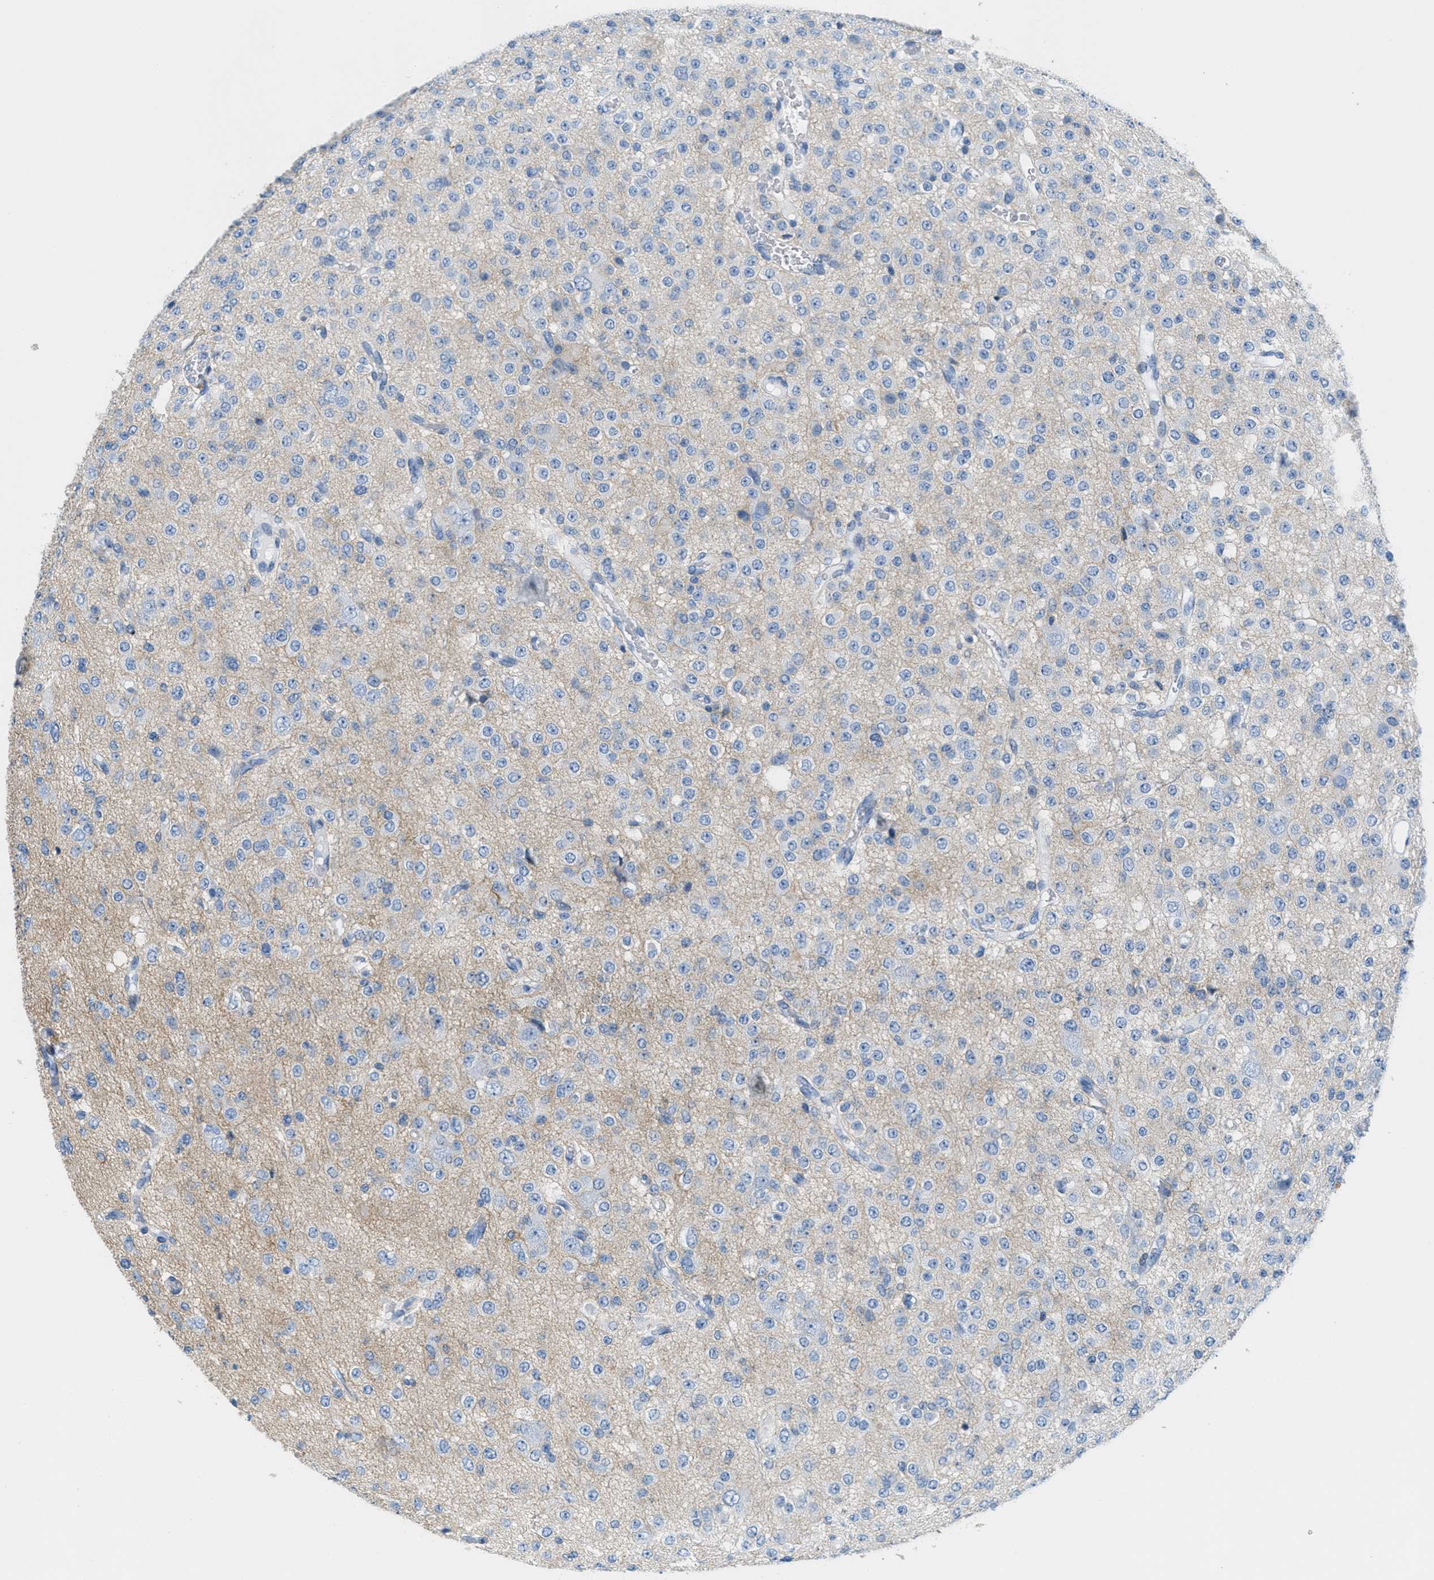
{"staining": {"intensity": "negative", "quantity": "none", "location": "none"}, "tissue": "glioma", "cell_type": "Tumor cells", "image_type": "cancer", "snomed": [{"axis": "morphology", "description": "Glioma, malignant, Low grade"}, {"axis": "topography", "description": "Brain"}], "caption": "Immunohistochemistry (IHC) micrograph of neoplastic tissue: glioma stained with DAB demonstrates no significant protein expression in tumor cells.", "gene": "GPM6A", "patient": {"sex": "male", "age": 38}}